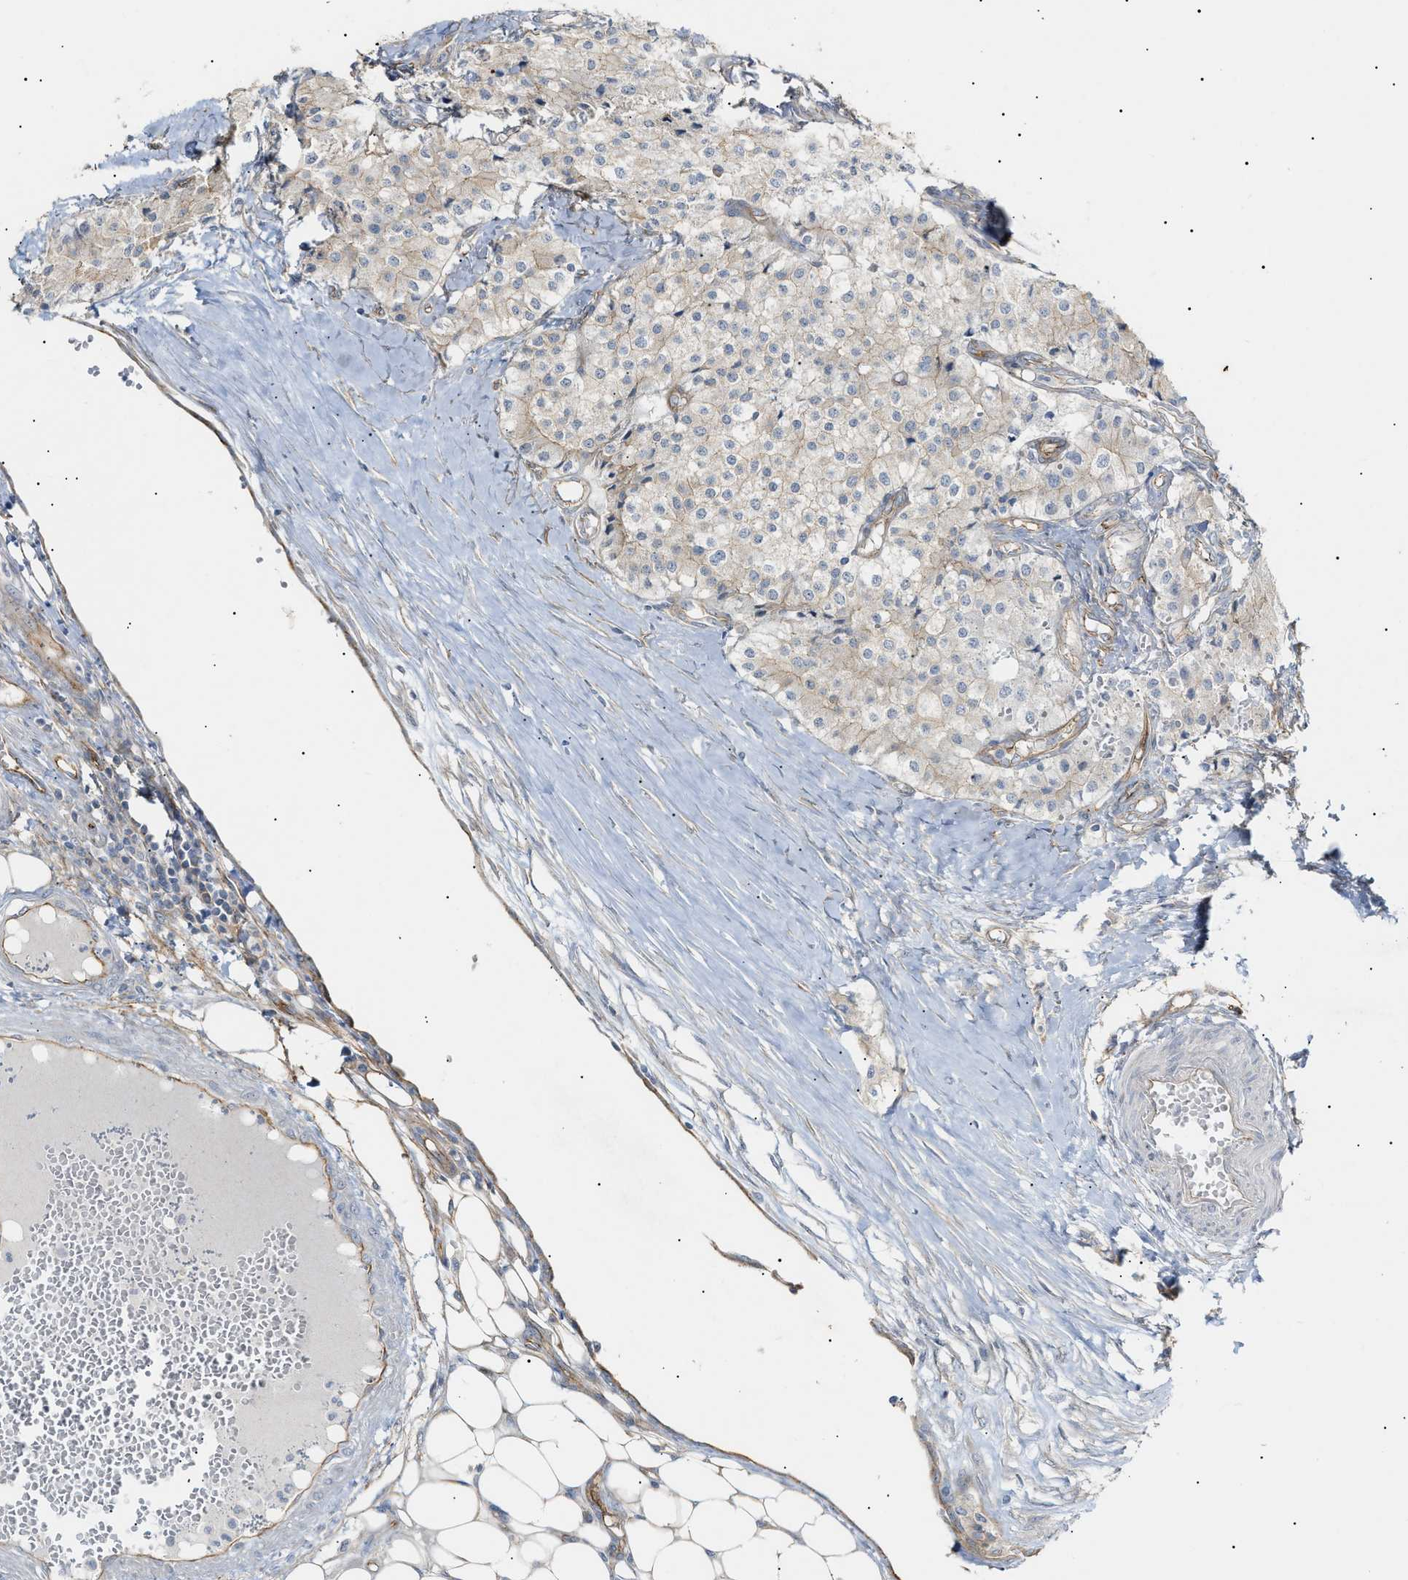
{"staining": {"intensity": "weak", "quantity": "<25%", "location": "cytoplasmic/membranous"}, "tissue": "carcinoid", "cell_type": "Tumor cells", "image_type": "cancer", "snomed": [{"axis": "morphology", "description": "Carcinoid, malignant, NOS"}, {"axis": "topography", "description": "Colon"}], "caption": "The immunohistochemistry histopathology image has no significant expression in tumor cells of carcinoid tissue.", "gene": "ZFHX2", "patient": {"sex": "female", "age": 52}}